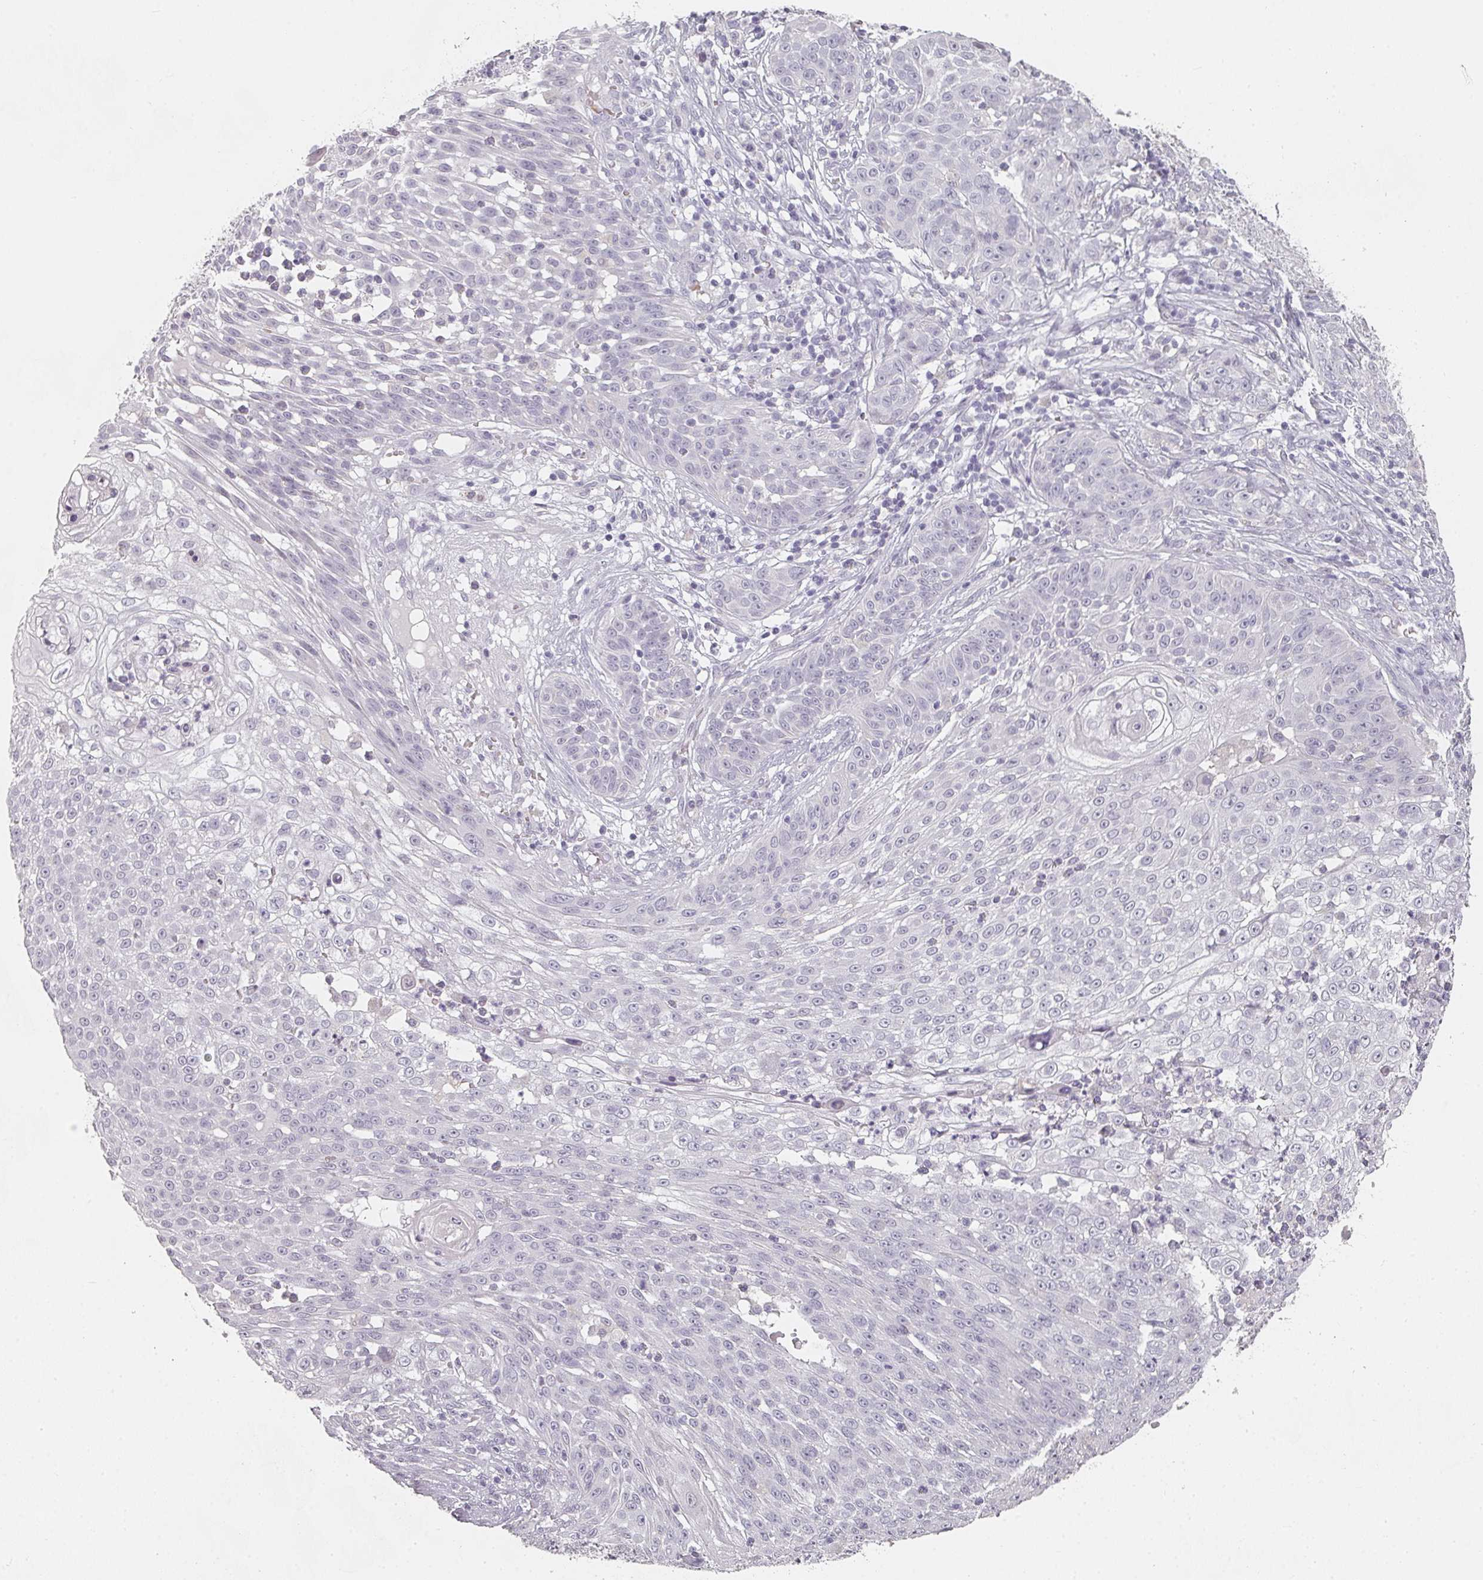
{"staining": {"intensity": "negative", "quantity": "none", "location": "none"}, "tissue": "skin cancer", "cell_type": "Tumor cells", "image_type": "cancer", "snomed": [{"axis": "morphology", "description": "Squamous cell carcinoma, NOS"}, {"axis": "topography", "description": "Skin"}], "caption": "Protein analysis of skin squamous cell carcinoma demonstrates no significant staining in tumor cells. The staining is performed using DAB brown chromogen with nuclei counter-stained in using hematoxylin.", "gene": "SHISA2", "patient": {"sex": "male", "age": 24}}